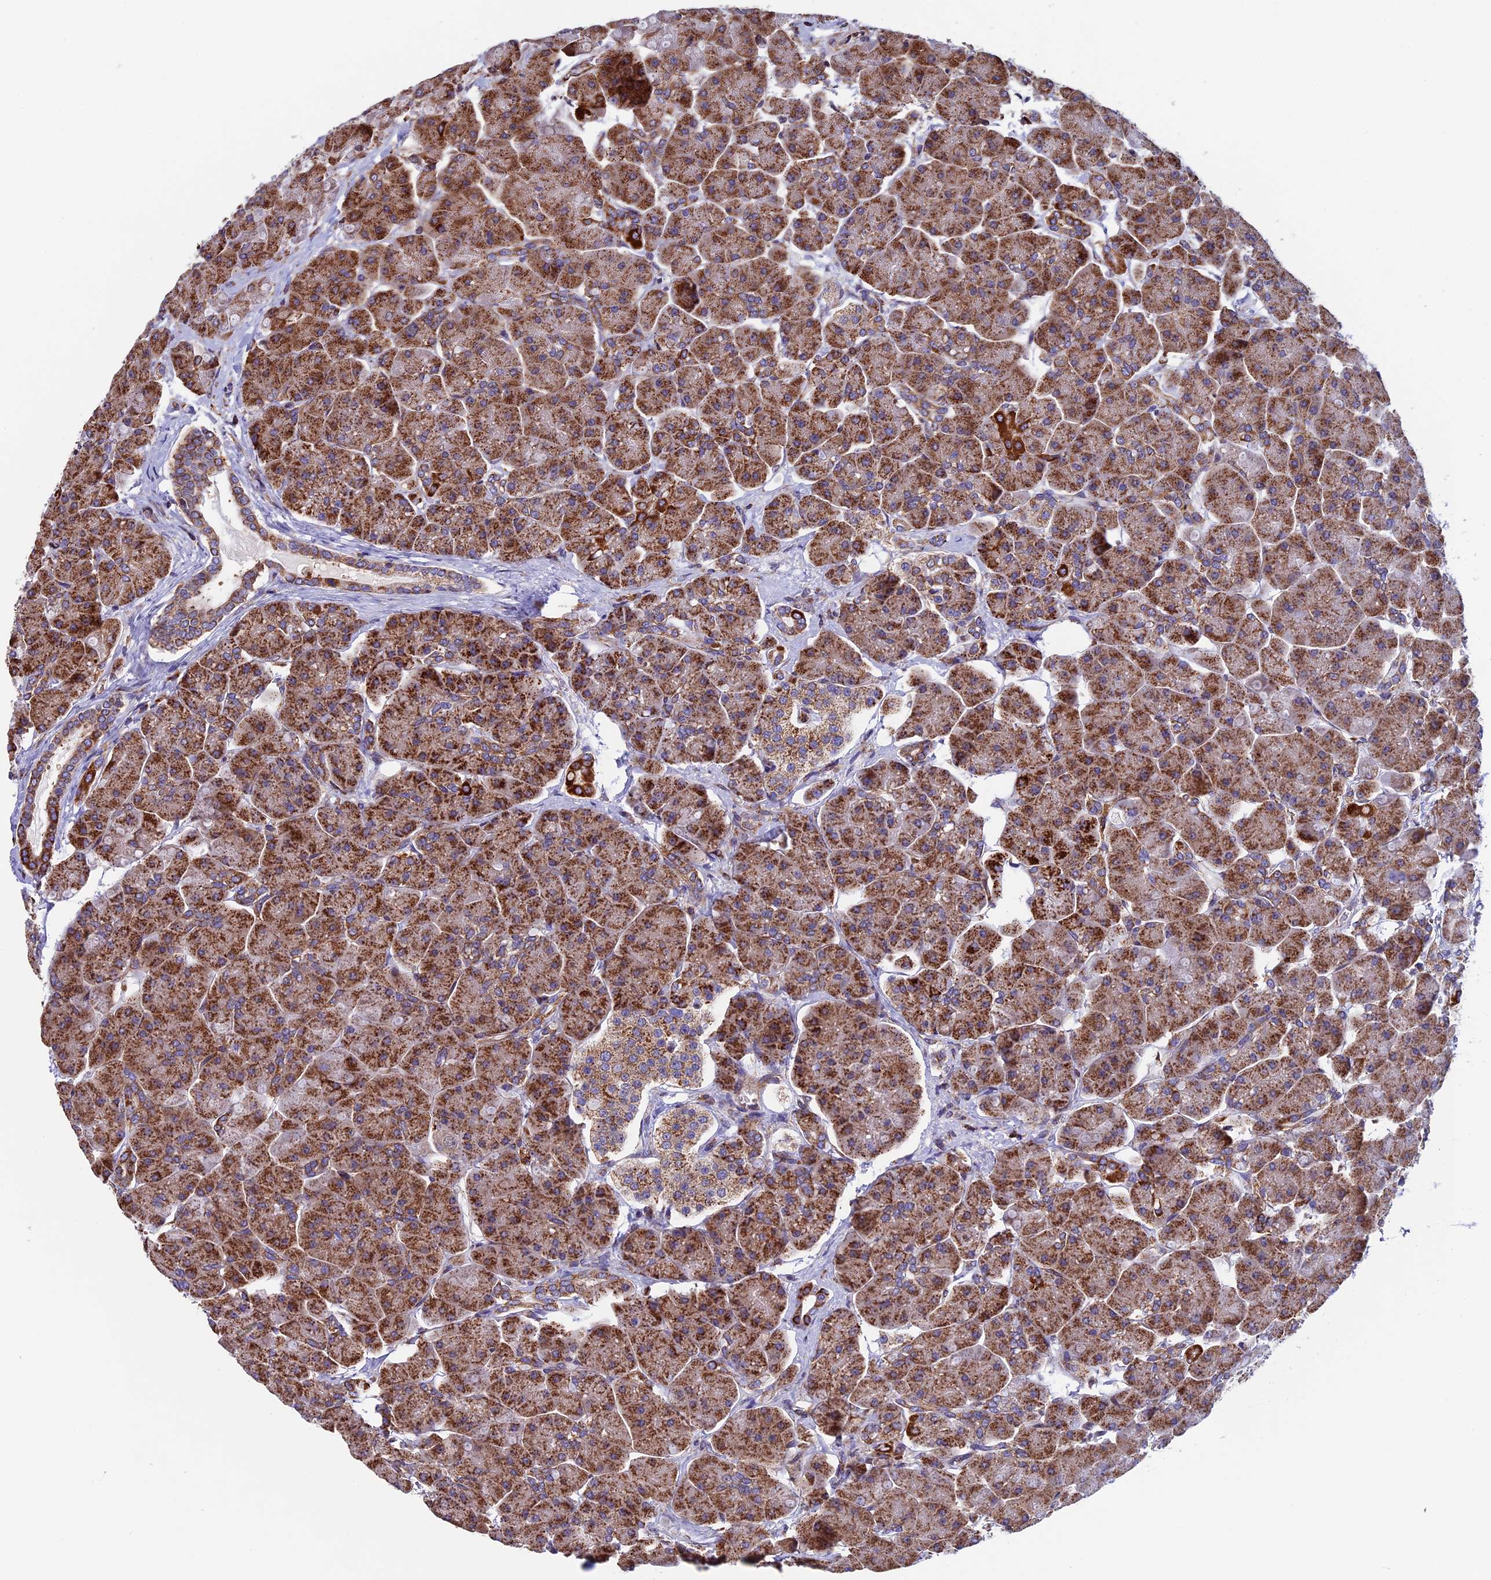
{"staining": {"intensity": "strong", "quantity": ">75%", "location": "cytoplasmic/membranous"}, "tissue": "pancreas", "cell_type": "Exocrine glandular cells", "image_type": "normal", "snomed": [{"axis": "morphology", "description": "Normal tissue, NOS"}, {"axis": "topography", "description": "Pancreas"}], "caption": "Immunohistochemical staining of unremarkable human pancreas displays high levels of strong cytoplasmic/membranous staining in approximately >75% of exocrine glandular cells.", "gene": "SLC9A5", "patient": {"sex": "male", "age": 66}}